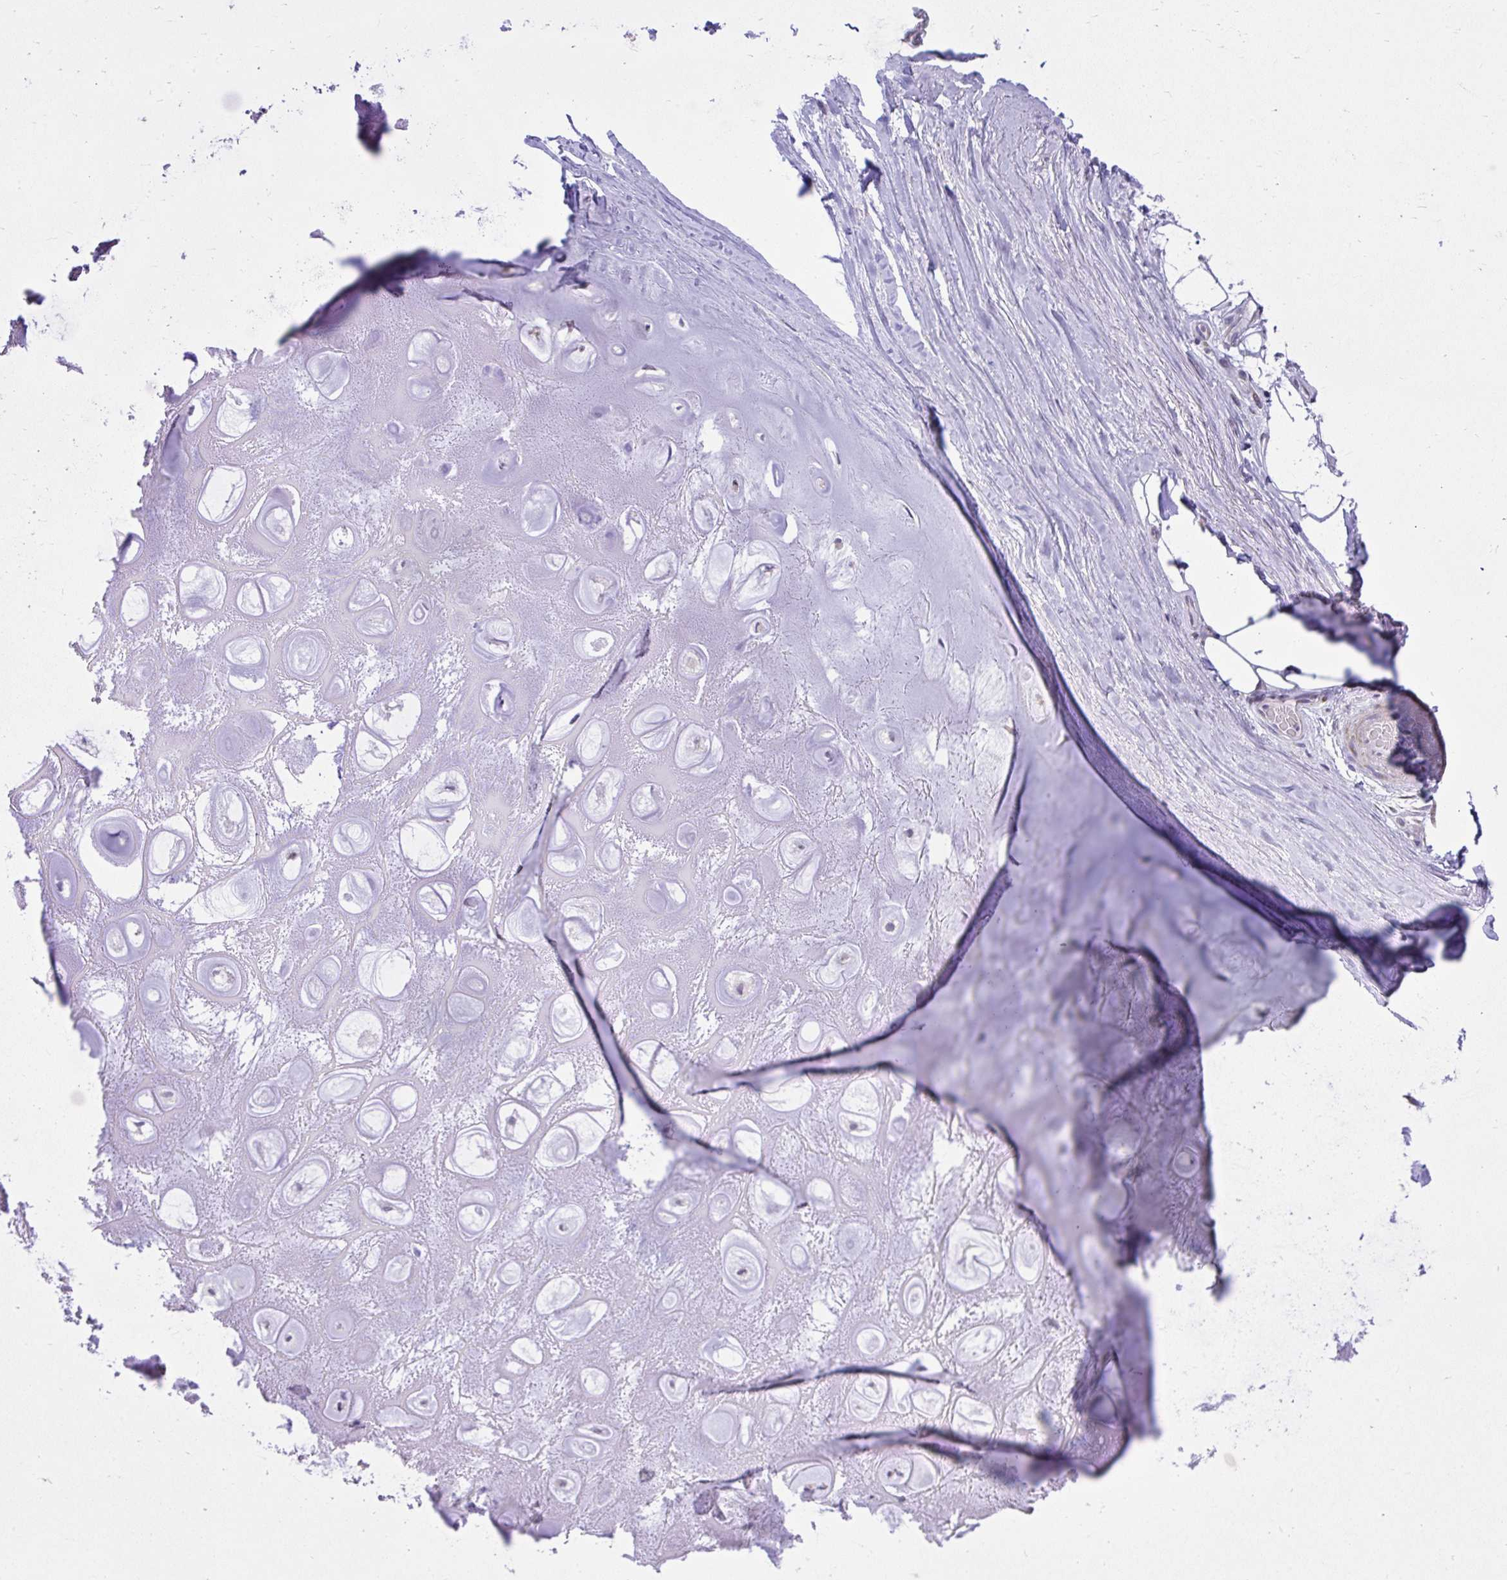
{"staining": {"intensity": "negative", "quantity": "none", "location": "none"}, "tissue": "soft tissue", "cell_type": "Chondrocytes", "image_type": "normal", "snomed": [{"axis": "morphology", "description": "Normal tissue, NOS"}, {"axis": "topography", "description": "Lymph node"}, {"axis": "topography", "description": "Cartilage tissue"}, {"axis": "topography", "description": "Nasopharynx"}], "caption": "Protein analysis of unremarkable soft tissue displays no significant staining in chondrocytes. (Stains: DAB (3,3'-diaminobenzidine) IHC with hematoxylin counter stain, Microscopy: brightfield microscopy at high magnification).", "gene": "GPRIN3", "patient": {"sex": "male", "age": 63}}